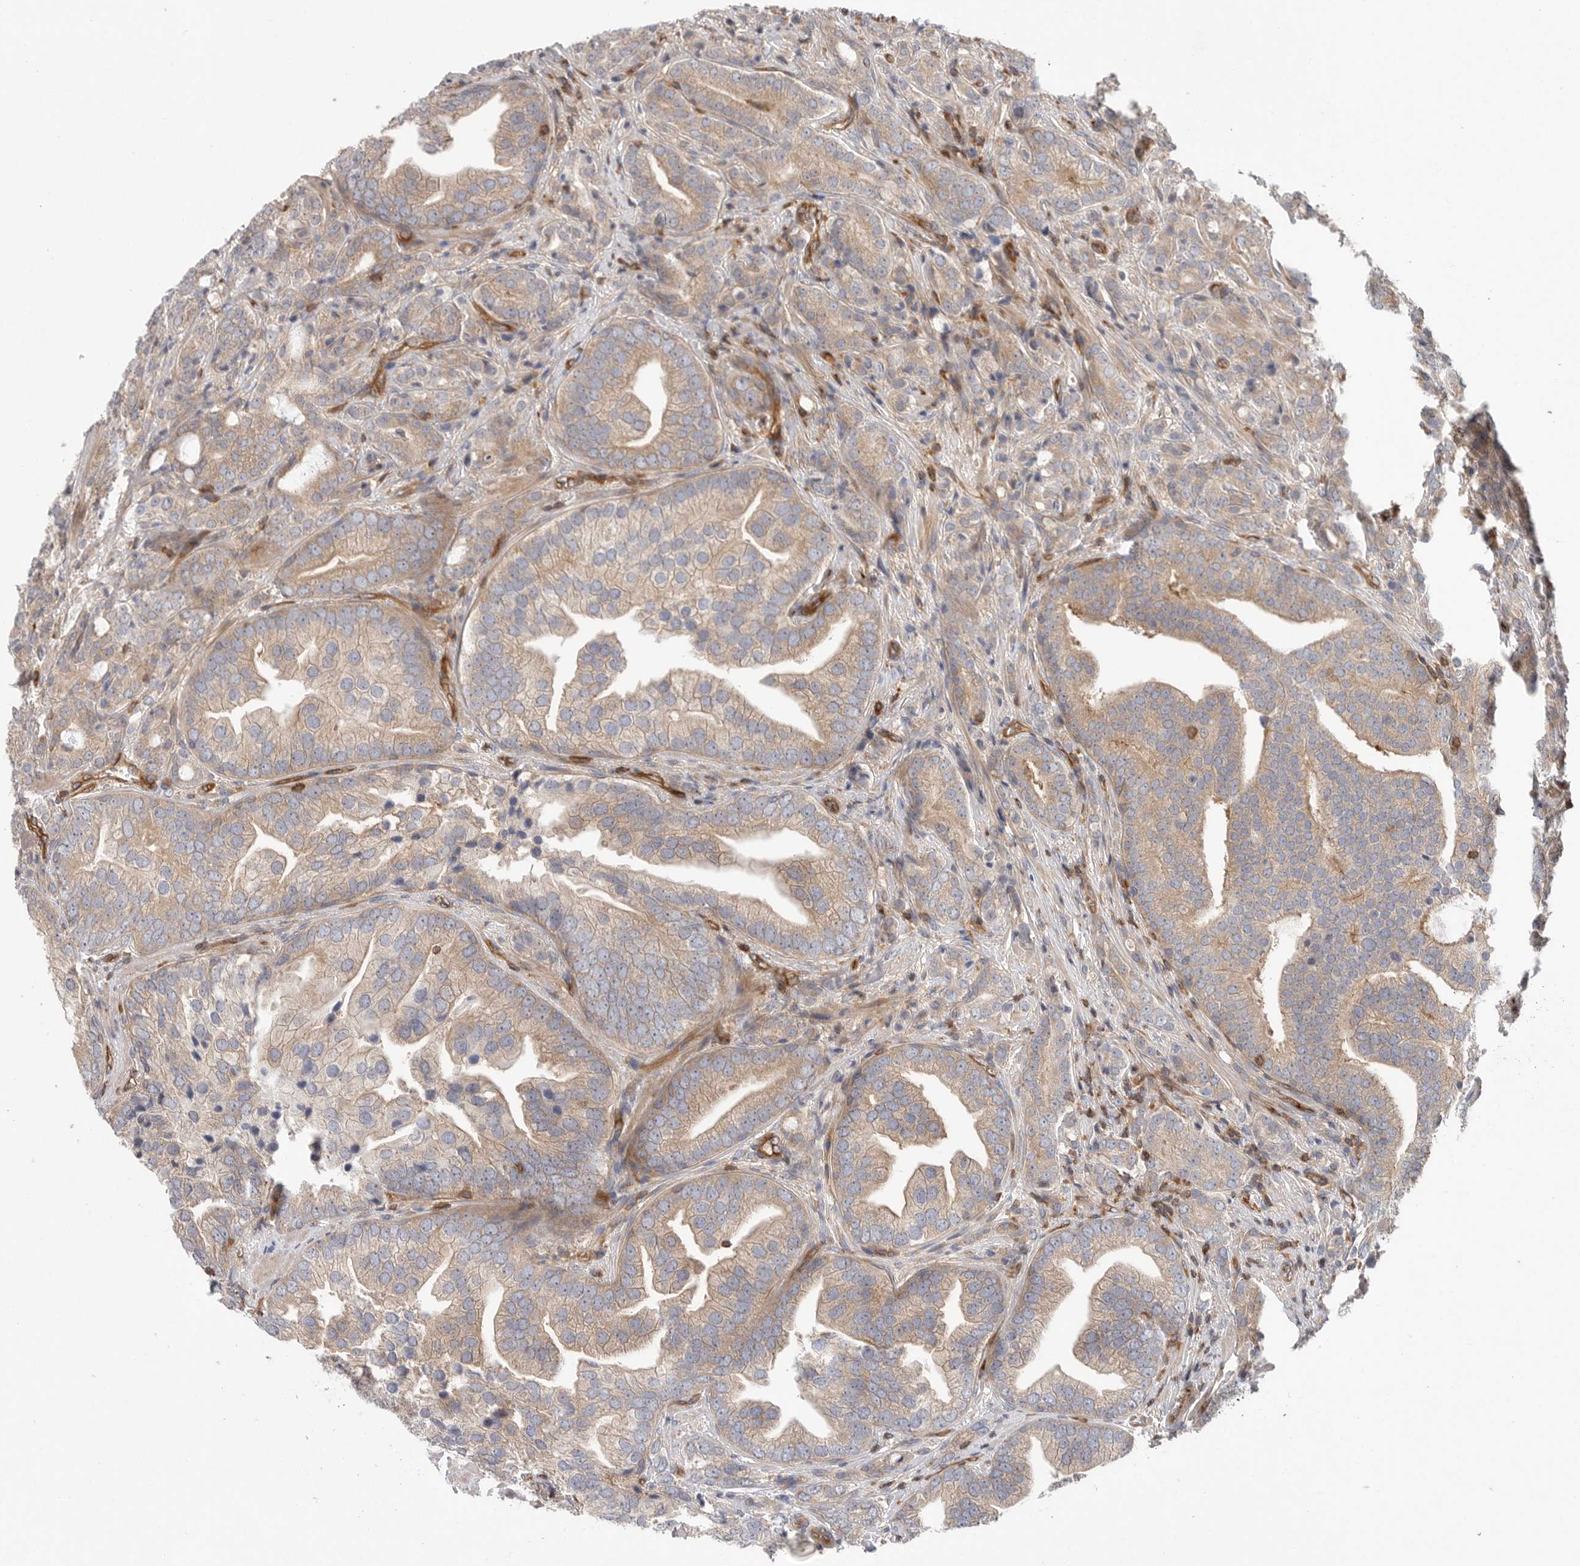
{"staining": {"intensity": "weak", "quantity": "25%-75%", "location": "cytoplasmic/membranous"}, "tissue": "prostate cancer", "cell_type": "Tumor cells", "image_type": "cancer", "snomed": [{"axis": "morphology", "description": "Adenocarcinoma, High grade"}, {"axis": "topography", "description": "Prostate"}], "caption": "Prostate adenocarcinoma (high-grade) stained with immunohistochemistry demonstrates weak cytoplasmic/membranous staining in about 25%-75% of tumor cells. The staining was performed using DAB, with brown indicating positive protein expression. Nuclei are stained blue with hematoxylin.", "gene": "PRKCH", "patient": {"sex": "male", "age": 57}}